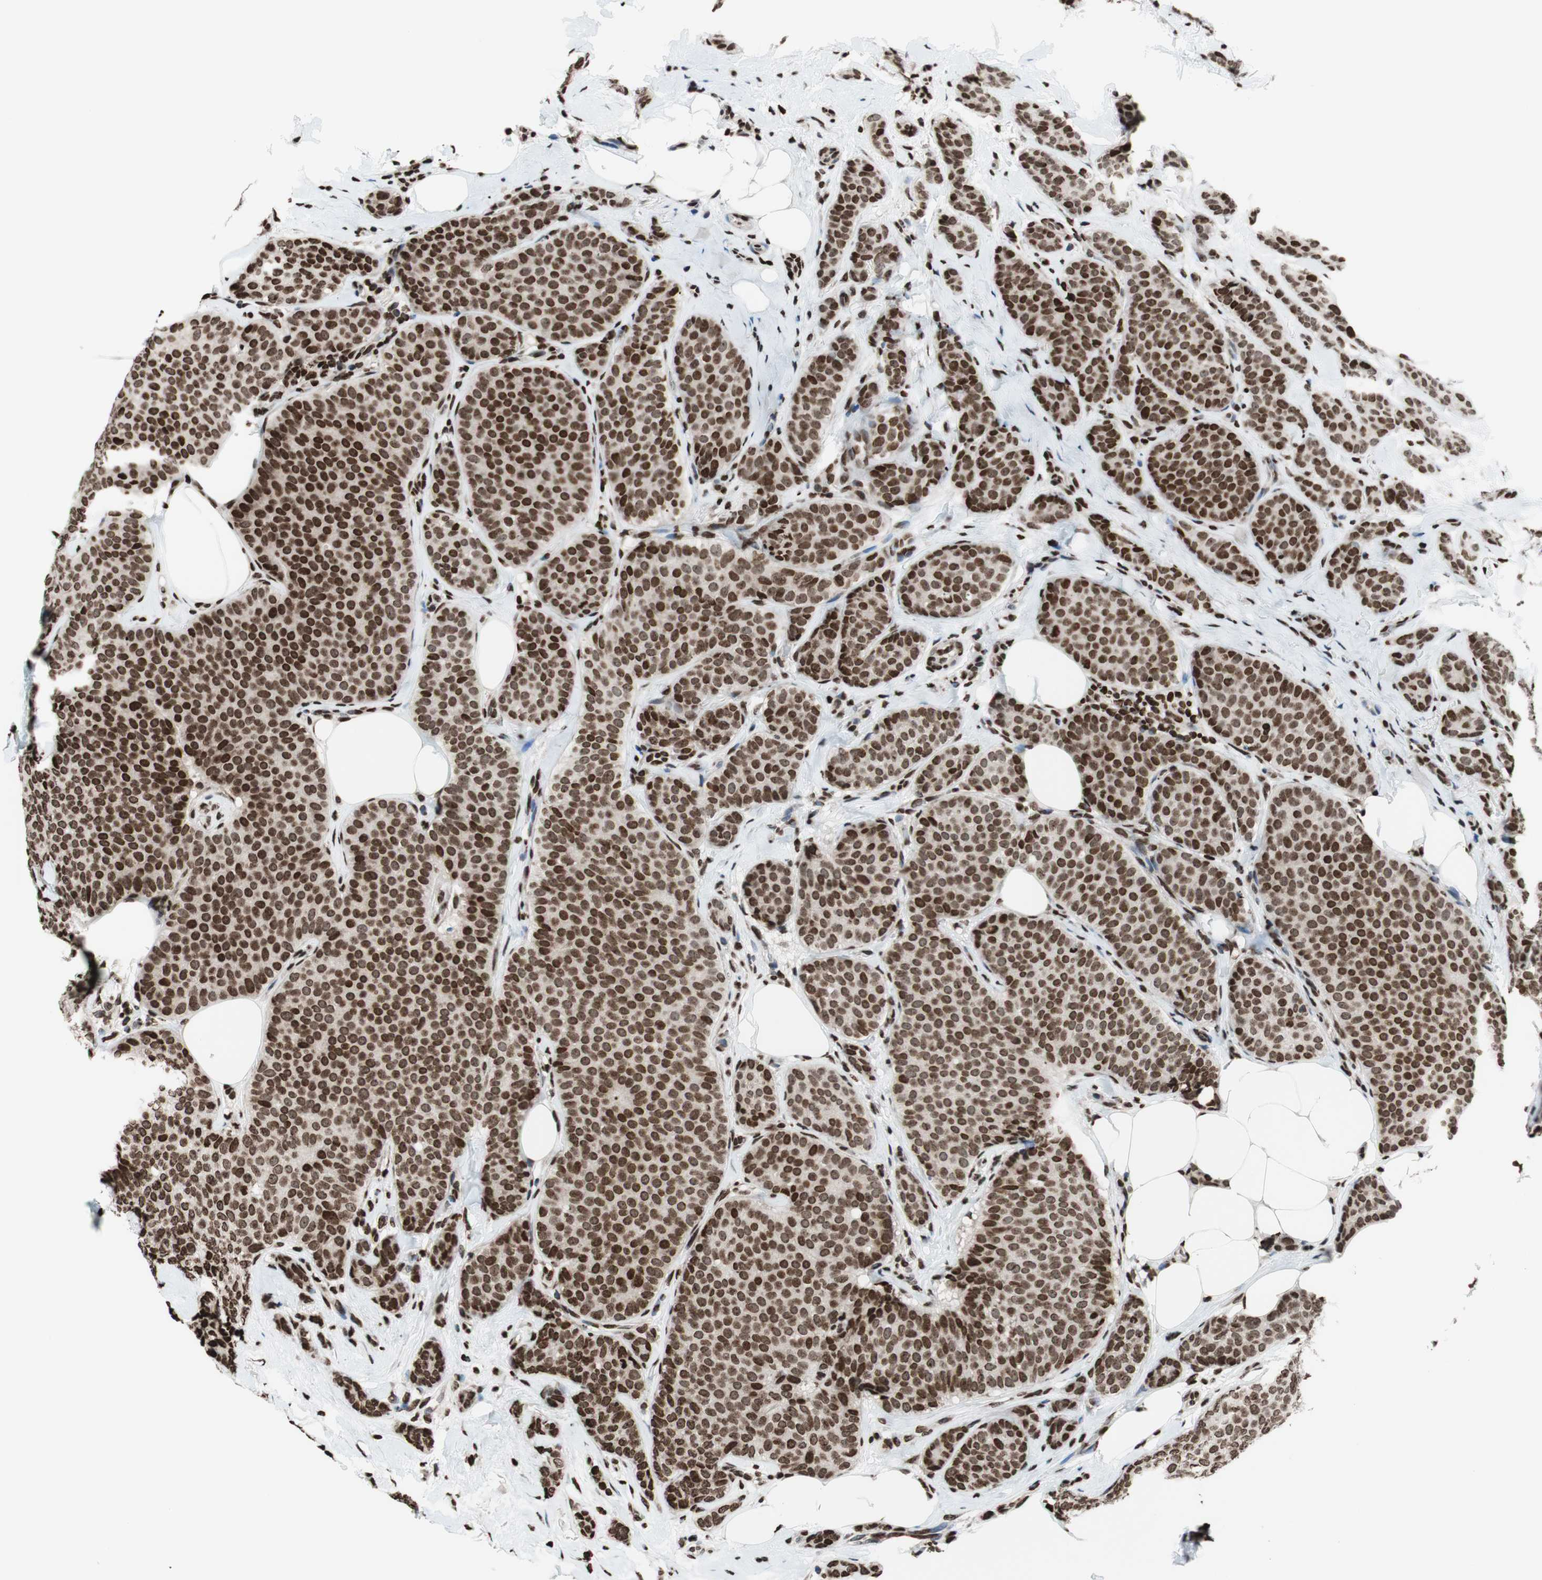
{"staining": {"intensity": "moderate", "quantity": ">75%", "location": "nuclear"}, "tissue": "breast cancer", "cell_type": "Tumor cells", "image_type": "cancer", "snomed": [{"axis": "morphology", "description": "Lobular carcinoma"}, {"axis": "topography", "description": "Skin"}, {"axis": "topography", "description": "Breast"}], "caption": "IHC (DAB (3,3'-diaminobenzidine)) staining of human lobular carcinoma (breast) shows moderate nuclear protein staining in approximately >75% of tumor cells.", "gene": "NCOA3", "patient": {"sex": "female", "age": 46}}